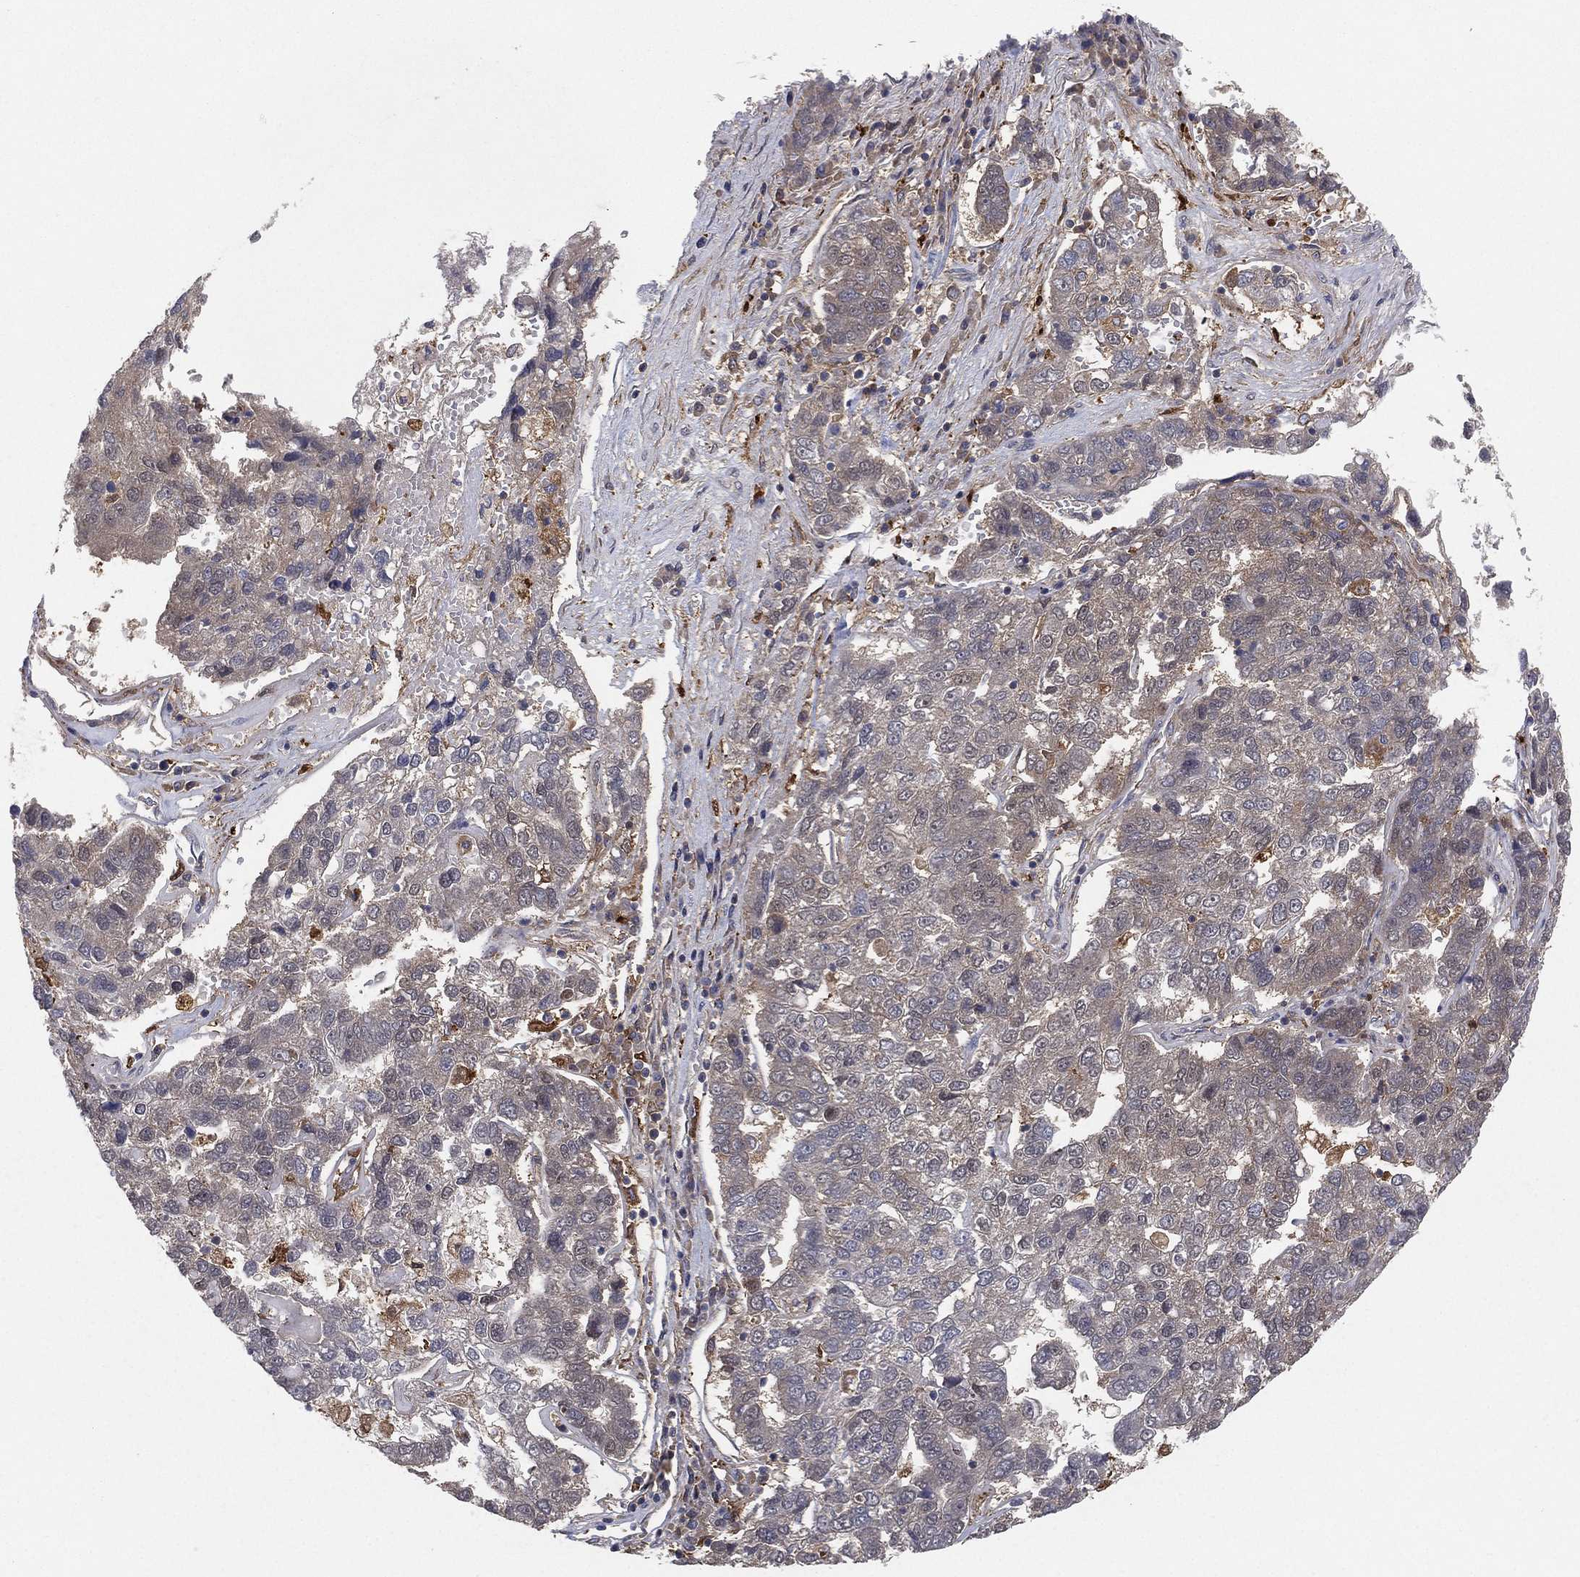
{"staining": {"intensity": "weak", "quantity": "<25%", "location": "cytoplasmic/membranous"}, "tissue": "pancreatic cancer", "cell_type": "Tumor cells", "image_type": "cancer", "snomed": [{"axis": "morphology", "description": "Adenocarcinoma, NOS"}, {"axis": "topography", "description": "Pancreas"}], "caption": "The immunohistochemistry (IHC) micrograph has no significant expression in tumor cells of pancreatic cancer tissue.", "gene": "PSMG4", "patient": {"sex": "female", "age": 61}}